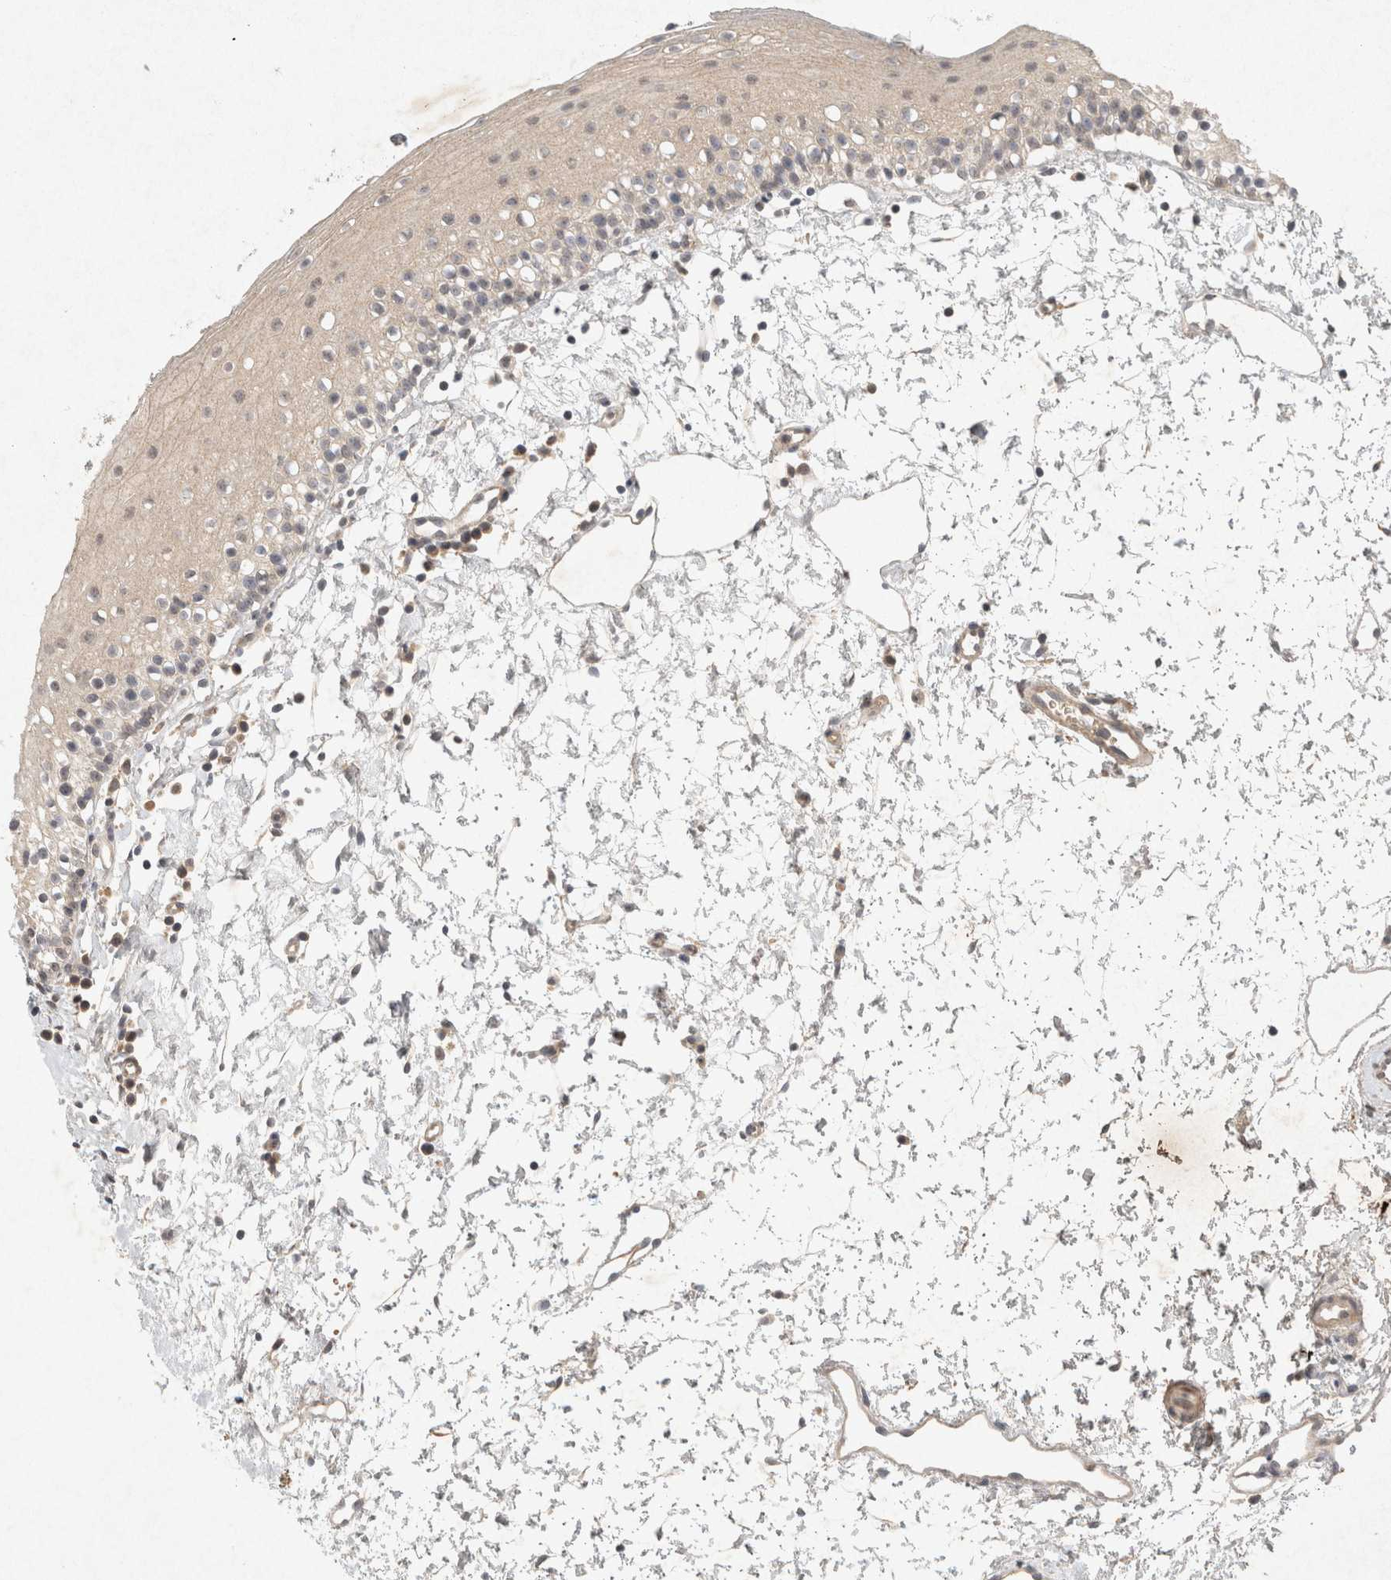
{"staining": {"intensity": "weak", "quantity": "<25%", "location": "cytoplasmic/membranous"}, "tissue": "oral mucosa", "cell_type": "Squamous epithelial cells", "image_type": "normal", "snomed": [{"axis": "morphology", "description": "Normal tissue, NOS"}, {"axis": "topography", "description": "Oral tissue"}], "caption": "The histopathology image exhibits no staining of squamous epithelial cells in normal oral mucosa. The staining was performed using DAB (3,3'-diaminobenzidine) to visualize the protein expression in brown, while the nuclei were stained in blue with hematoxylin (Magnification: 20x).", "gene": "LOXL2", "patient": {"sex": "male", "age": 28}}